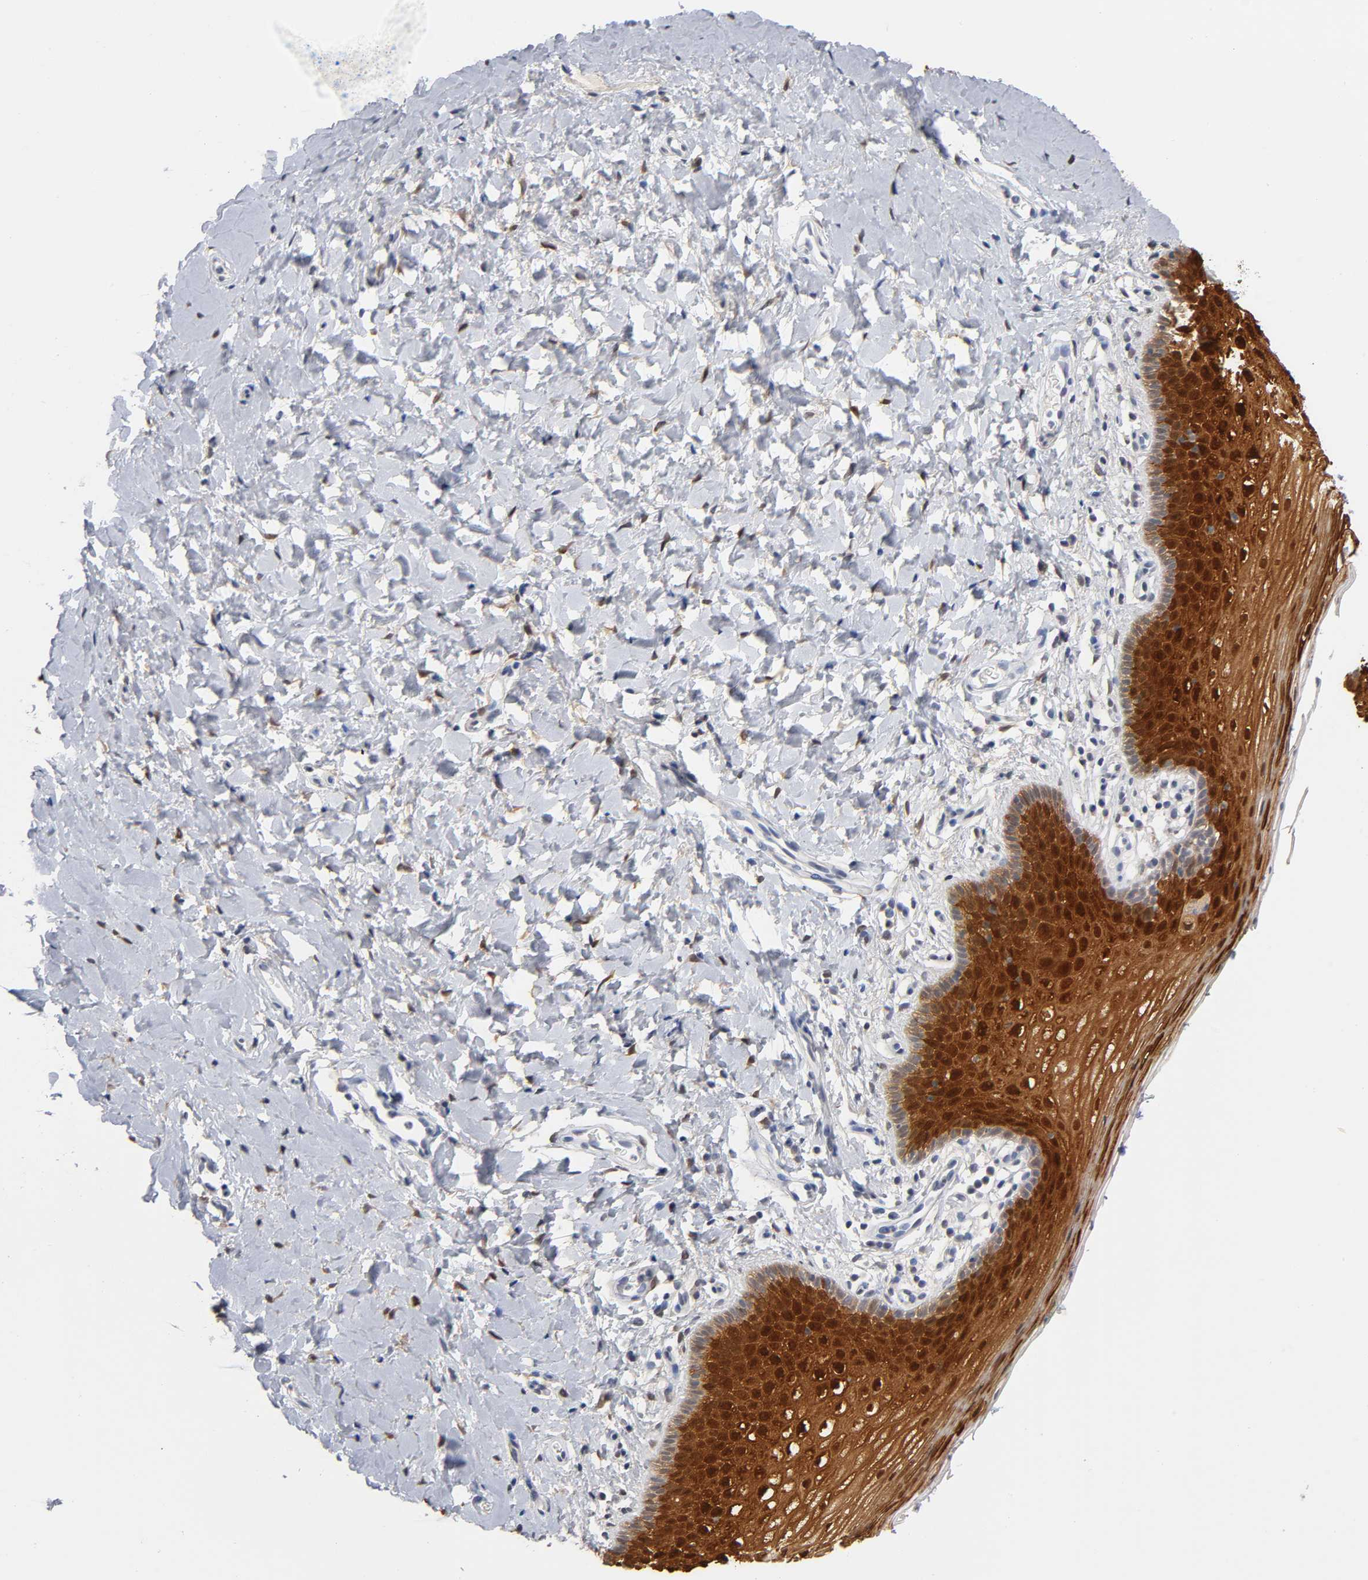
{"staining": {"intensity": "strong", "quantity": ">75%", "location": "cytoplasmic/membranous,nuclear"}, "tissue": "vagina", "cell_type": "Squamous epithelial cells", "image_type": "normal", "snomed": [{"axis": "morphology", "description": "Normal tissue, NOS"}, {"axis": "topography", "description": "Vagina"}], "caption": "Immunohistochemistry image of benign vagina: human vagina stained using IHC reveals high levels of strong protein expression localized specifically in the cytoplasmic/membranous,nuclear of squamous epithelial cells, appearing as a cytoplasmic/membranous,nuclear brown color.", "gene": "CRABP2", "patient": {"sex": "female", "age": 55}}